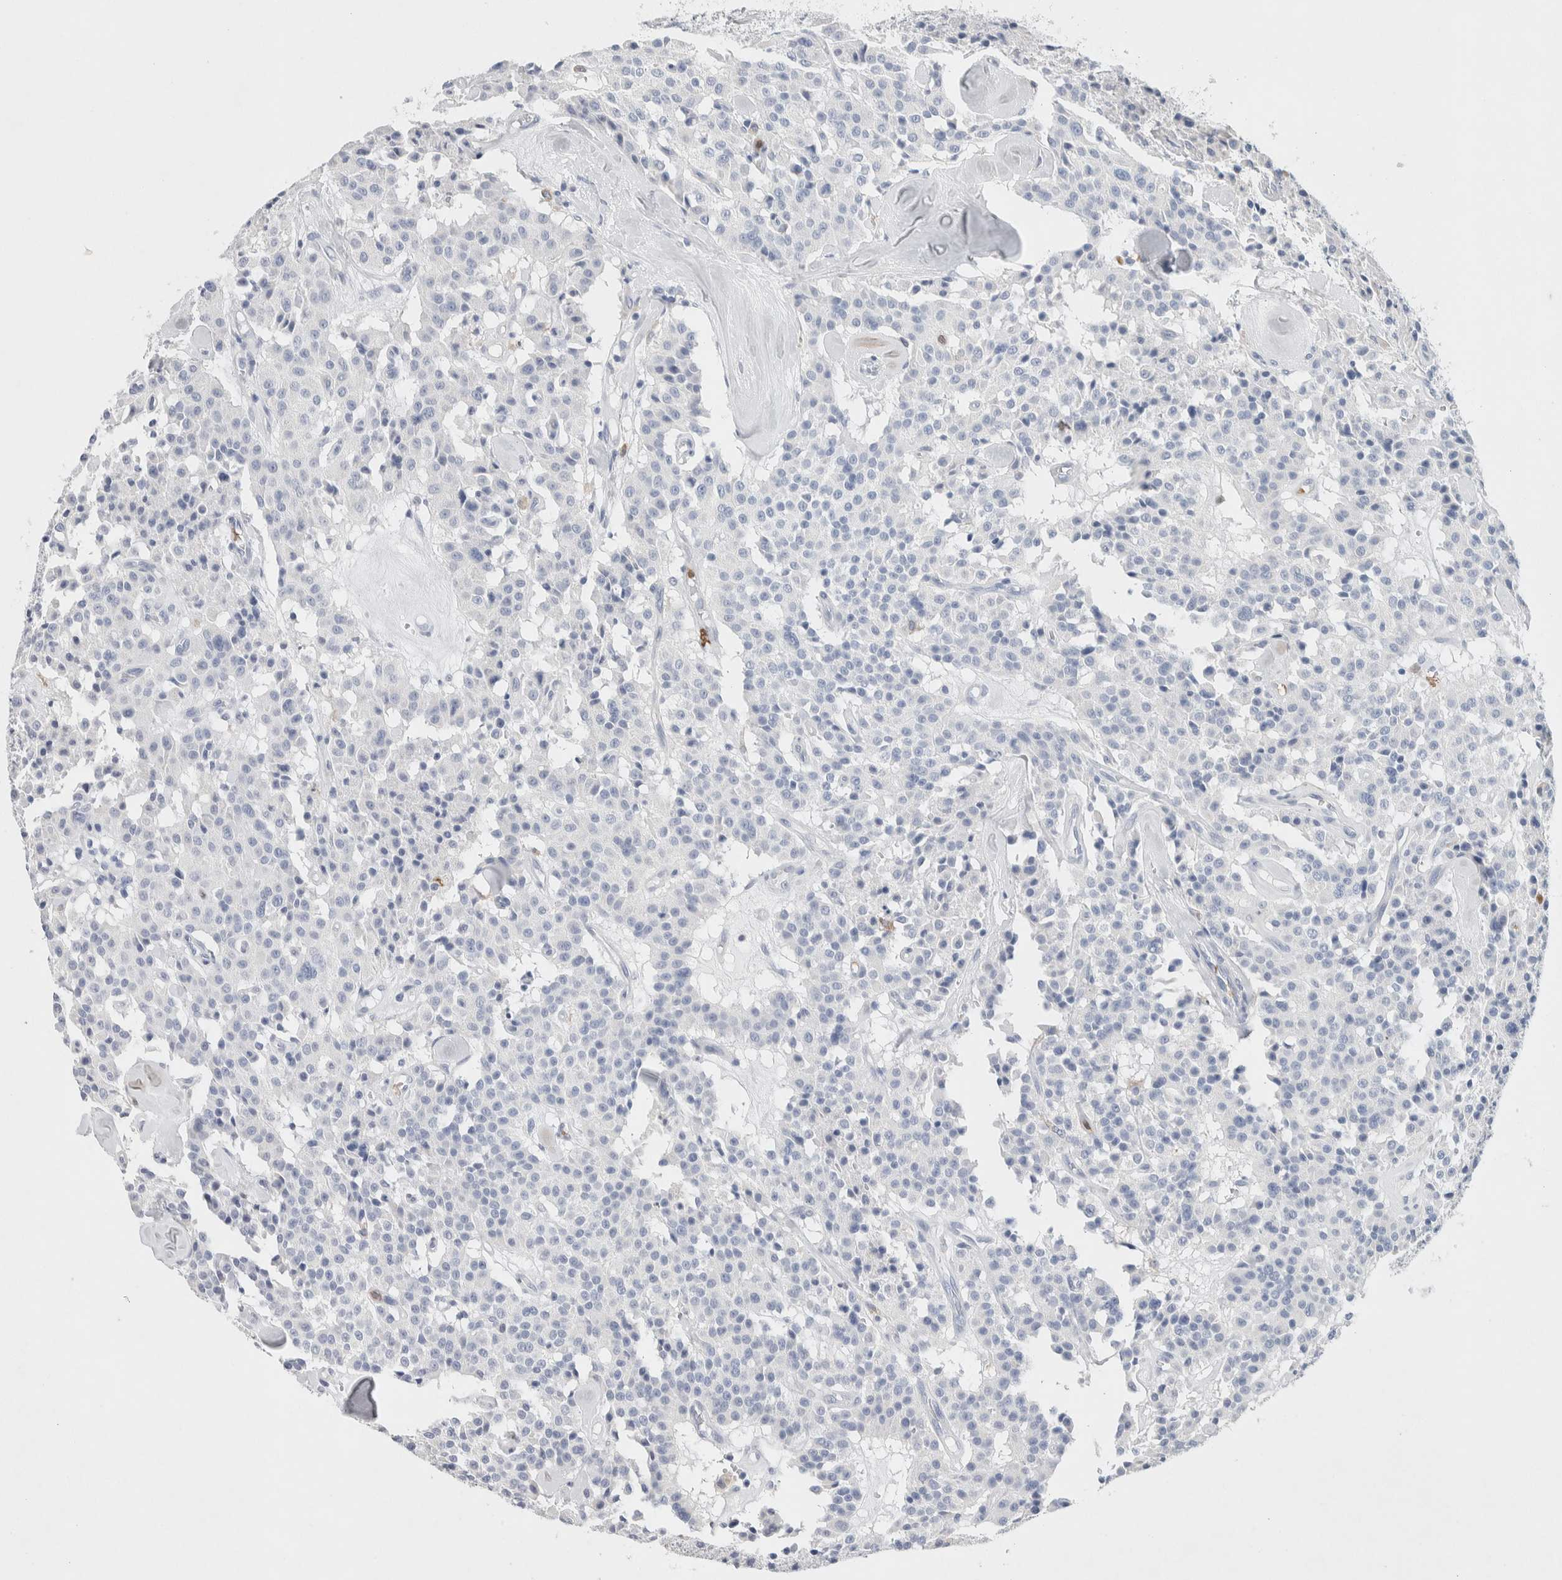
{"staining": {"intensity": "negative", "quantity": "none", "location": "none"}, "tissue": "carcinoid", "cell_type": "Tumor cells", "image_type": "cancer", "snomed": [{"axis": "morphology", "description": "Carcinoid, malignant, NOS"}, {"axis": "topography", "description": "Lung"}], "caption": "This image is of carcinoid (malignant) stained with IHC to label a protein in brown with the nuclei are counter-stained blue. There is no positivity in tumor cells.", "gene": "NCF2", "patient": {"sex": "male", "age": 30}}